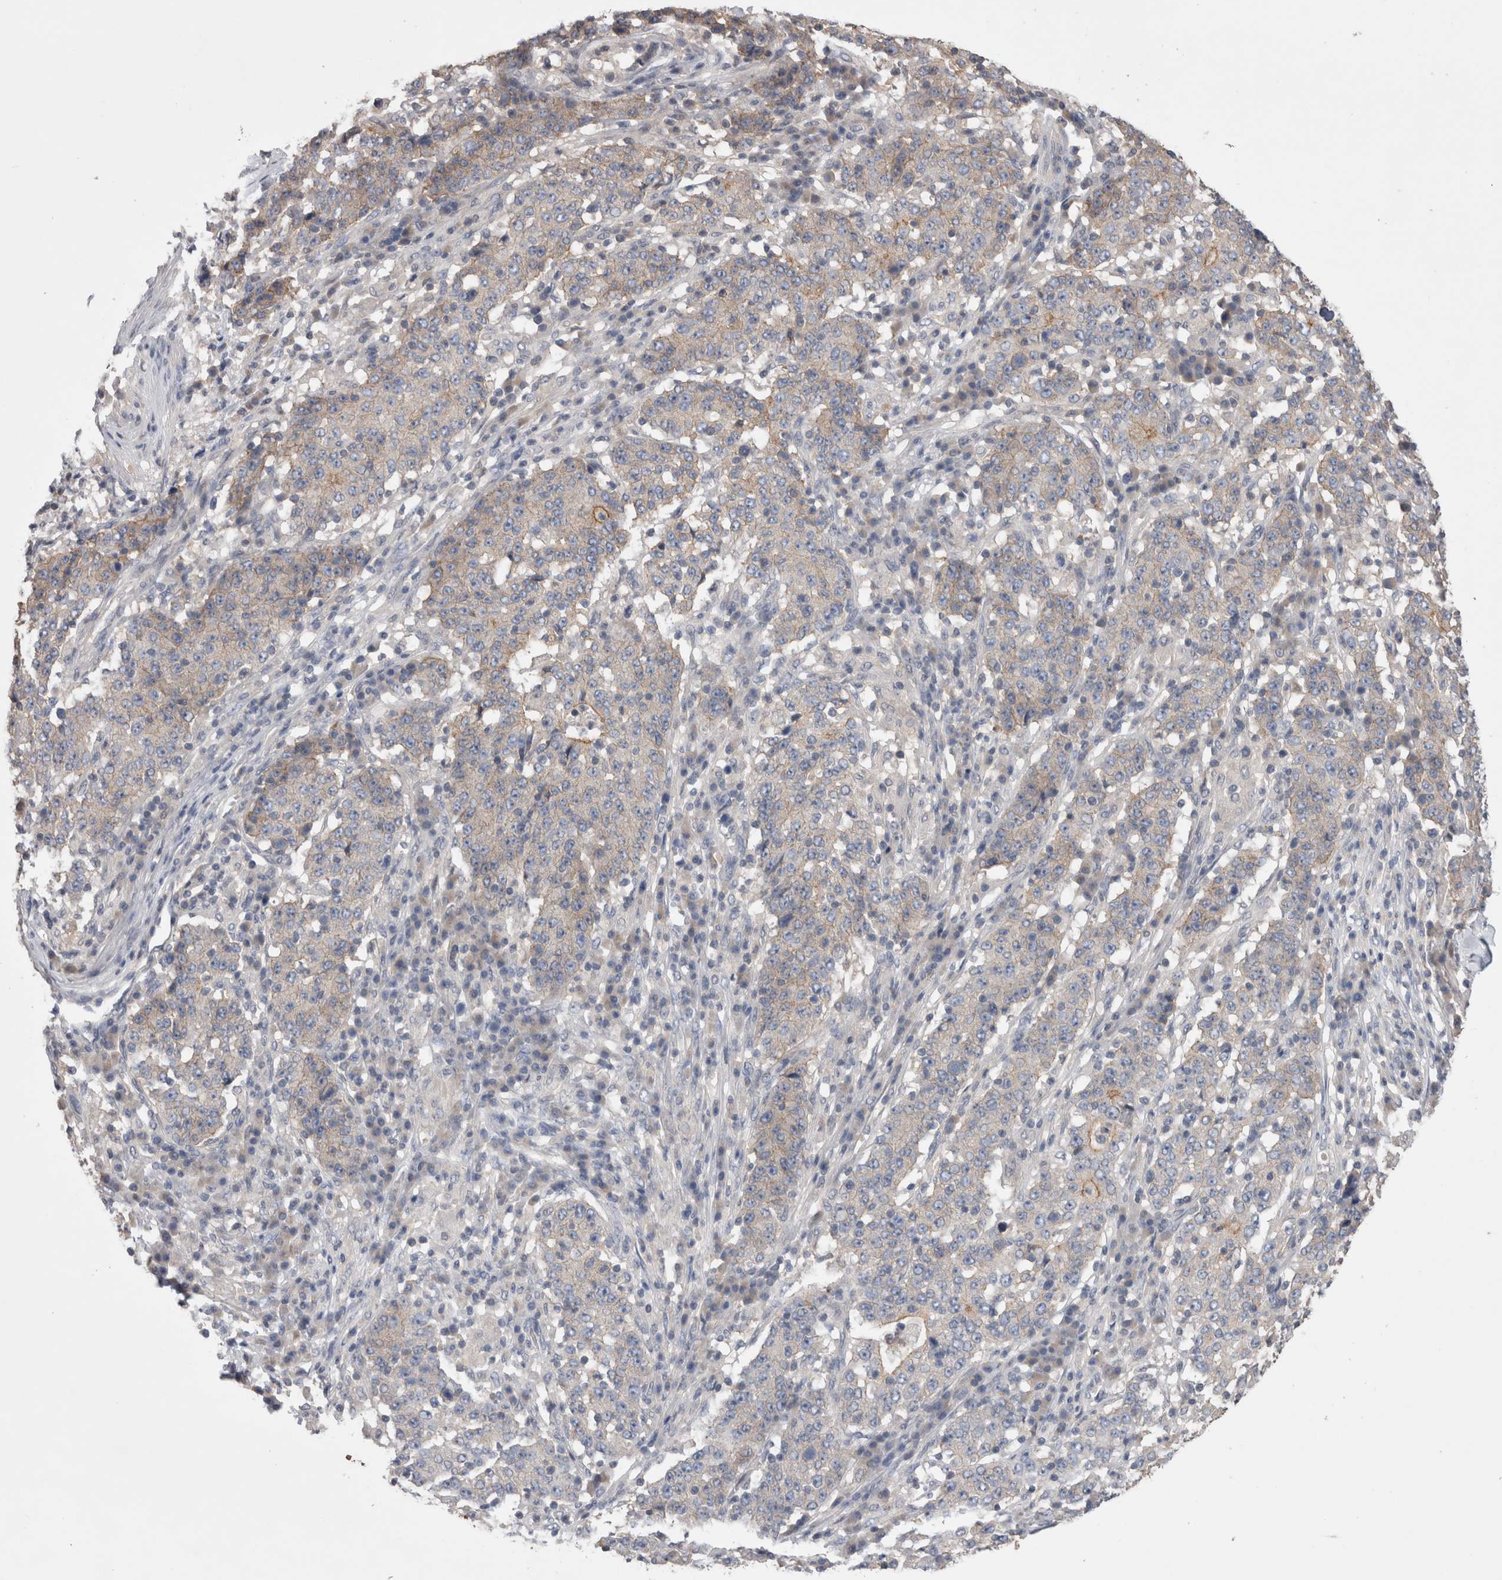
{"staining": {"intensity": "moderate", "quantity": "<25%", "location": "cytoplasmic/membranous"}, "tissue": "stomach cancer", "cell_type": "Tumor cells", "image_type": "cancer", "snomed": [{"axis": "morphology", "description": "Adenocarcinoma, NOS"}, {"axis": "topography", "description": "Stomach"}], "caption": "Stomach cancer stained with DAB (3,3'-diaminobenzidine) IHC shows low levels of moderate cytoplasmic/membranous positivity in approximately <25% of tumor cells.", "gene": "OTOR", "patient": {"sex": "male", "age": 59}}